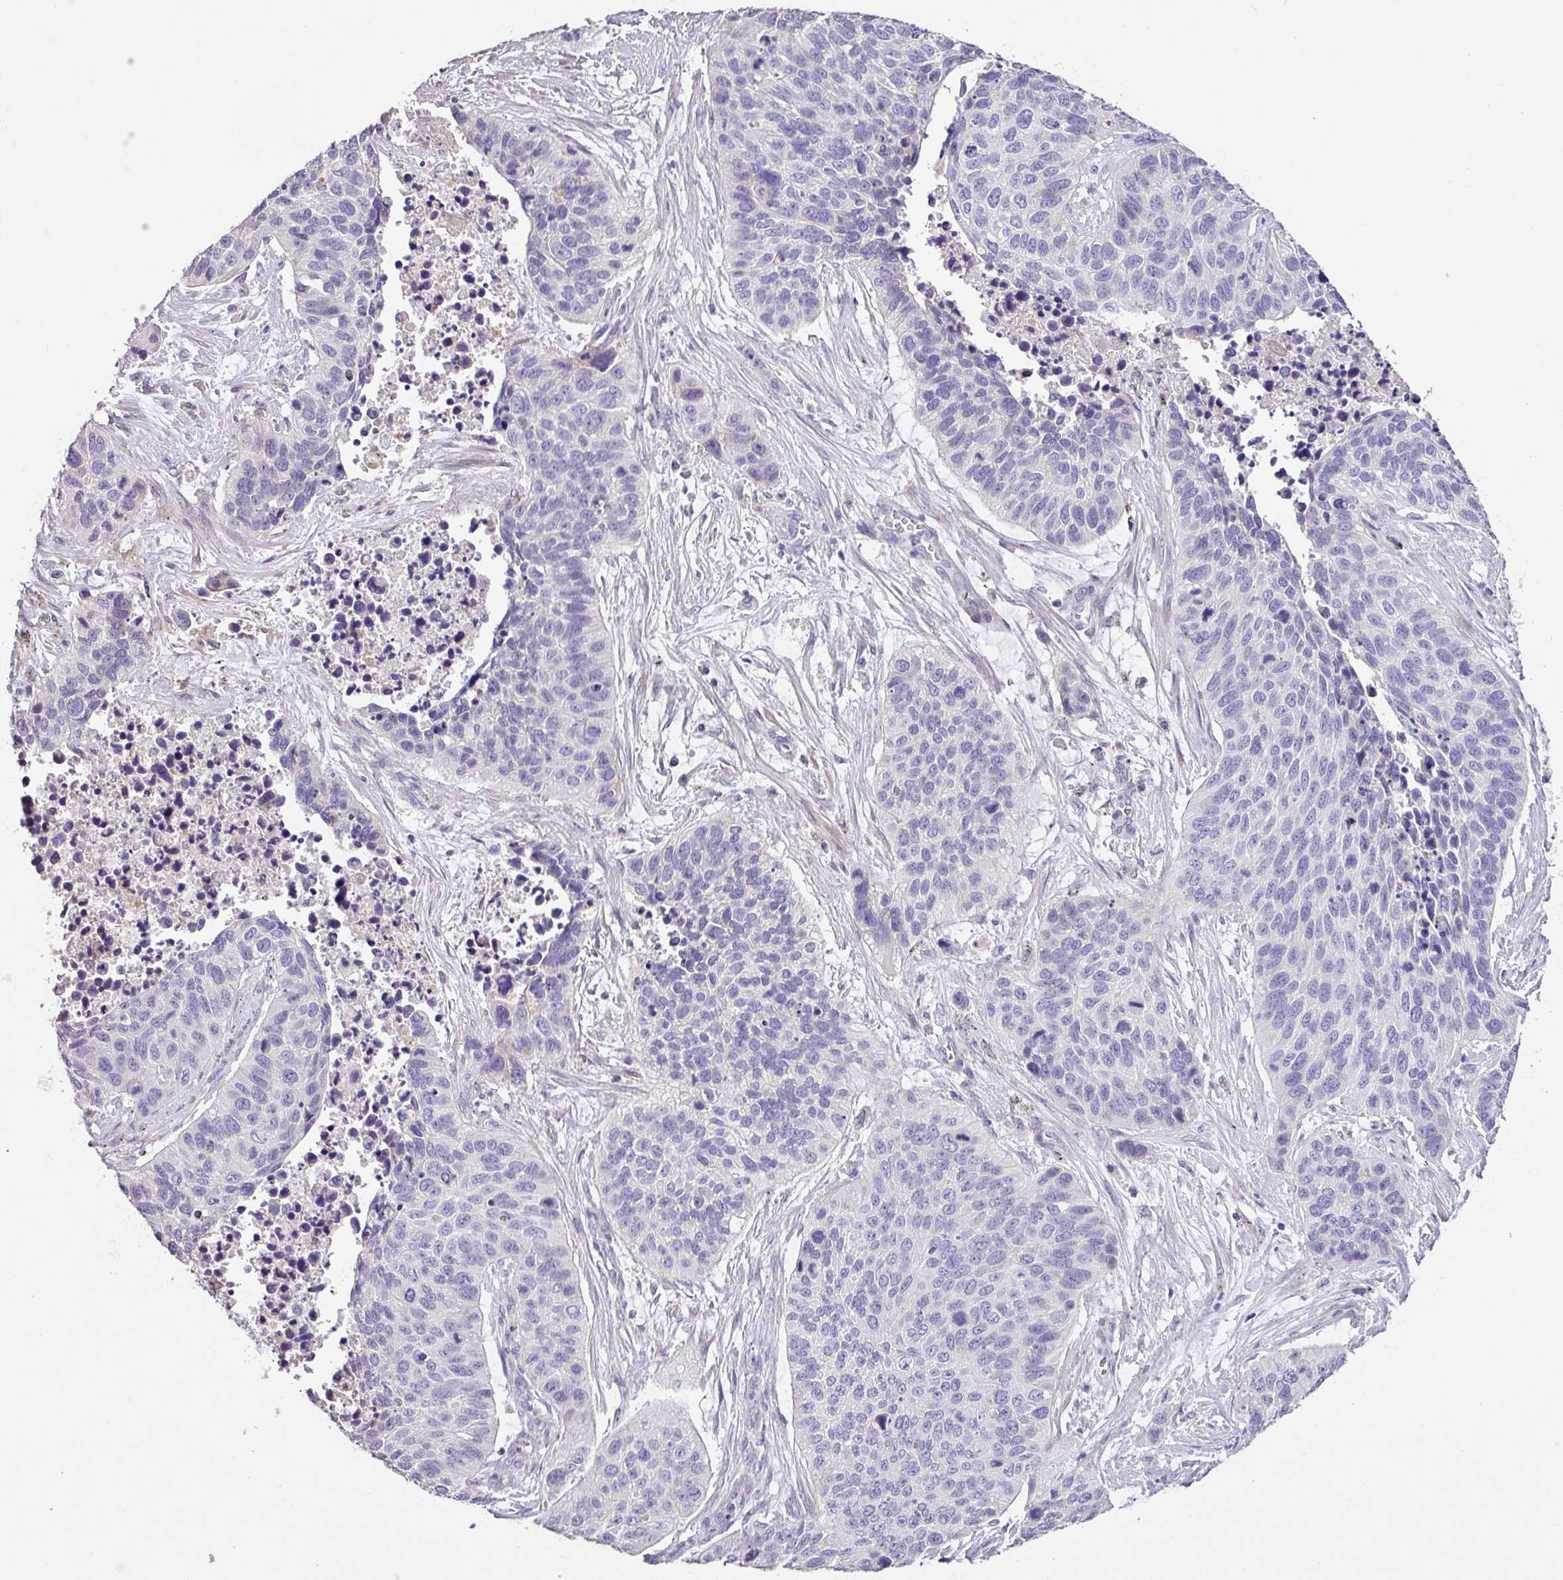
{"staining": {"intensity": "negative", "quantity": "none", "location": "none"}, "tissue": "lung cancer", "cell_type": "Tumor cells", "image_type": "cancer", "snomed": [{"axis": "morphology", "description": "Squamous cell carcinoma, NOS"}, {"axis": "topography", "description": "Lung"}], "caption": "This is a photomicrograph of immunohistochemistry staining of squamous cell carcinoma (lung), which shows no expression in tumor cells.", "gene": "ZG16", "patient": {"sex": "male", "age": 62}}